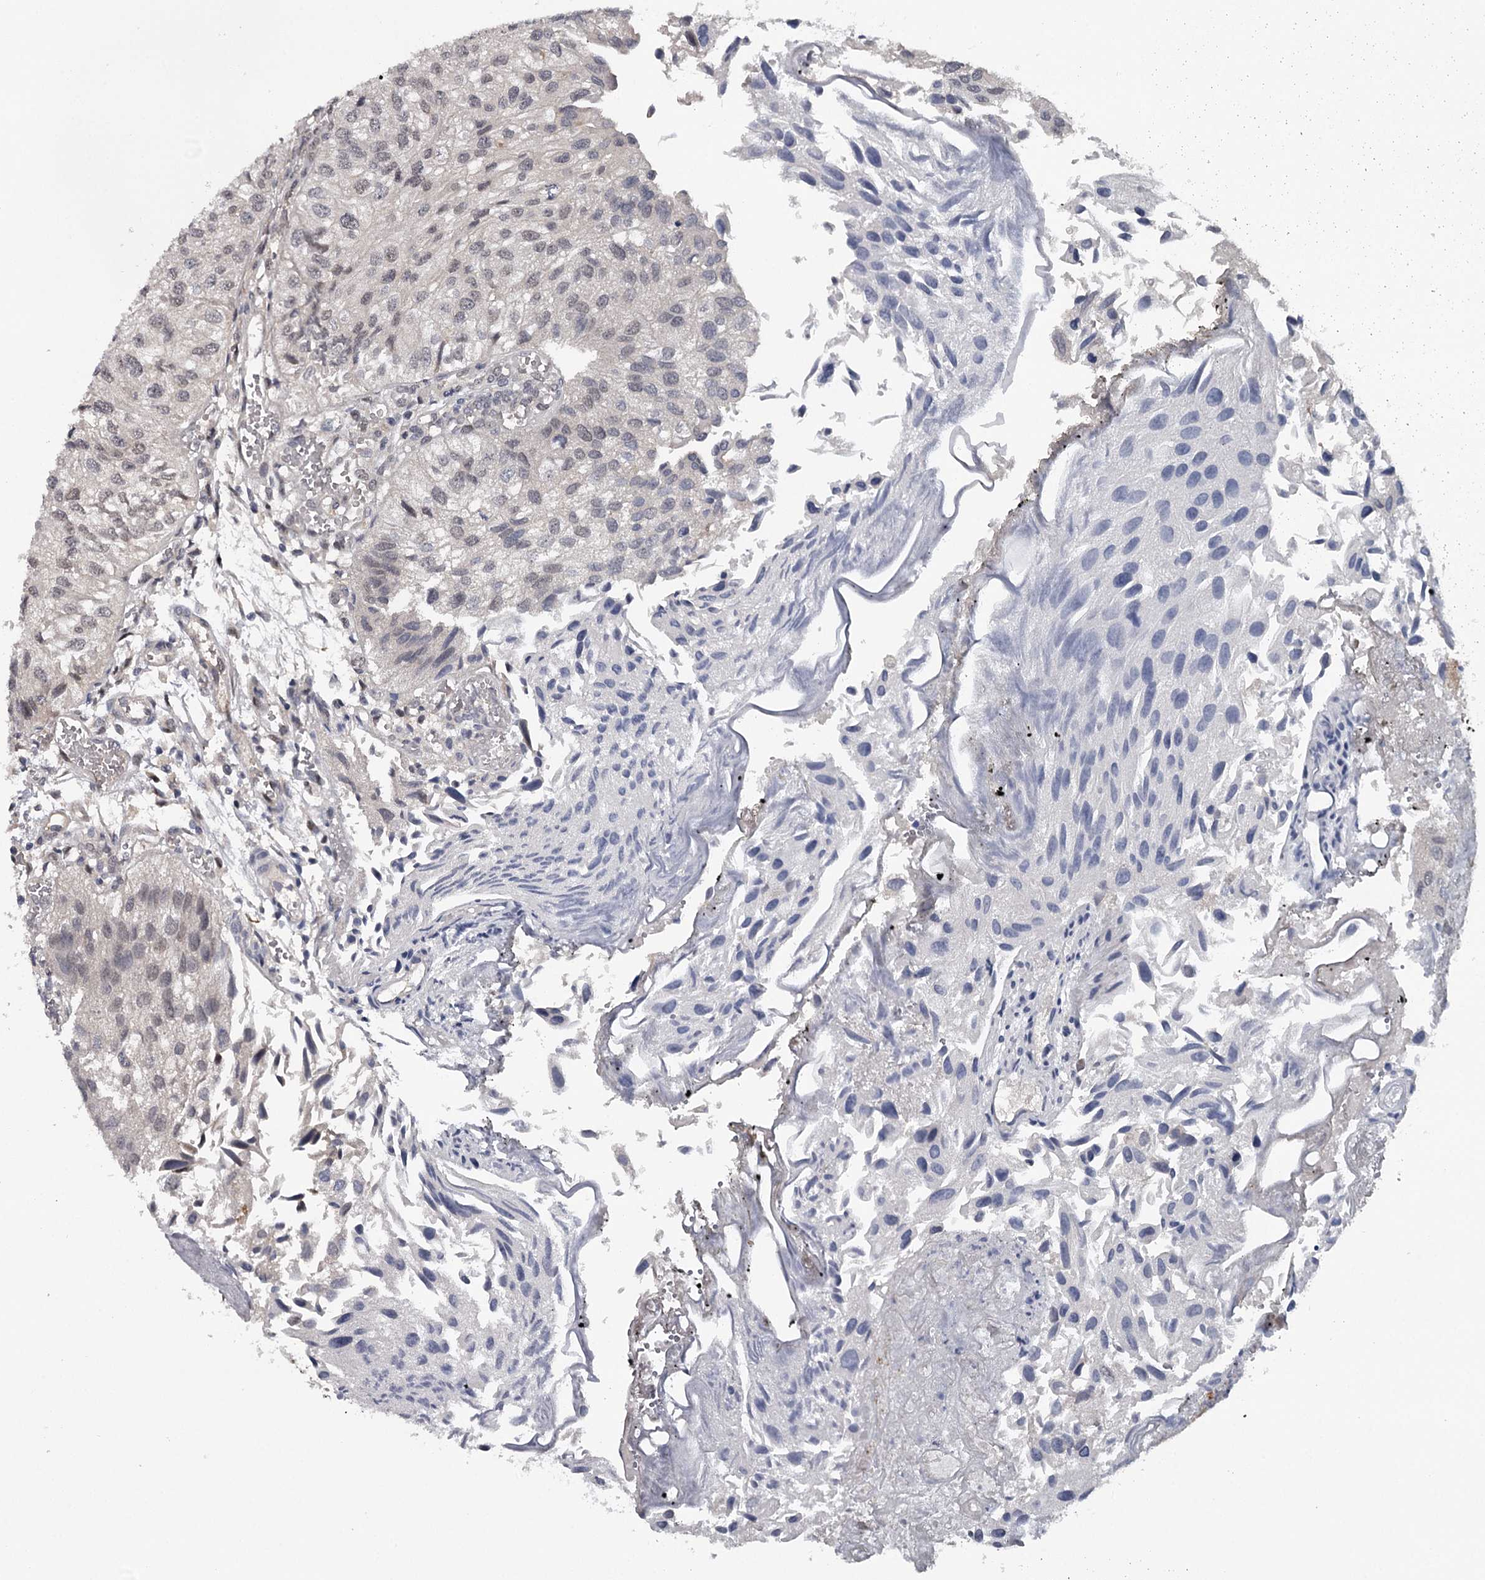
{"staining": {"intensity": "negative", "quantity": "none", "location": "none"}, "tissue": "urothelial cancer", "cell_type": "Tumor cells", "image_type": "cancer", "snomed": [{"axis": "morphology", "description": "Urothelial carcinoma, Low grade"}, {"axis": "topography", "description": "Urinary bladder"}], "caption": "IHC micrograph of neoplastic tissue: human urothelial cancer stained with DAB (3,3'-diaminobenzidine) demonstrates no significant protein staining in tumor cells. (DAB (3,3'-diaminobenzidine) IHC visualized using brightfield microscopy, high magnification).", "gene": "GTSF1", "patient": {"sex": "female", "age": 89}}